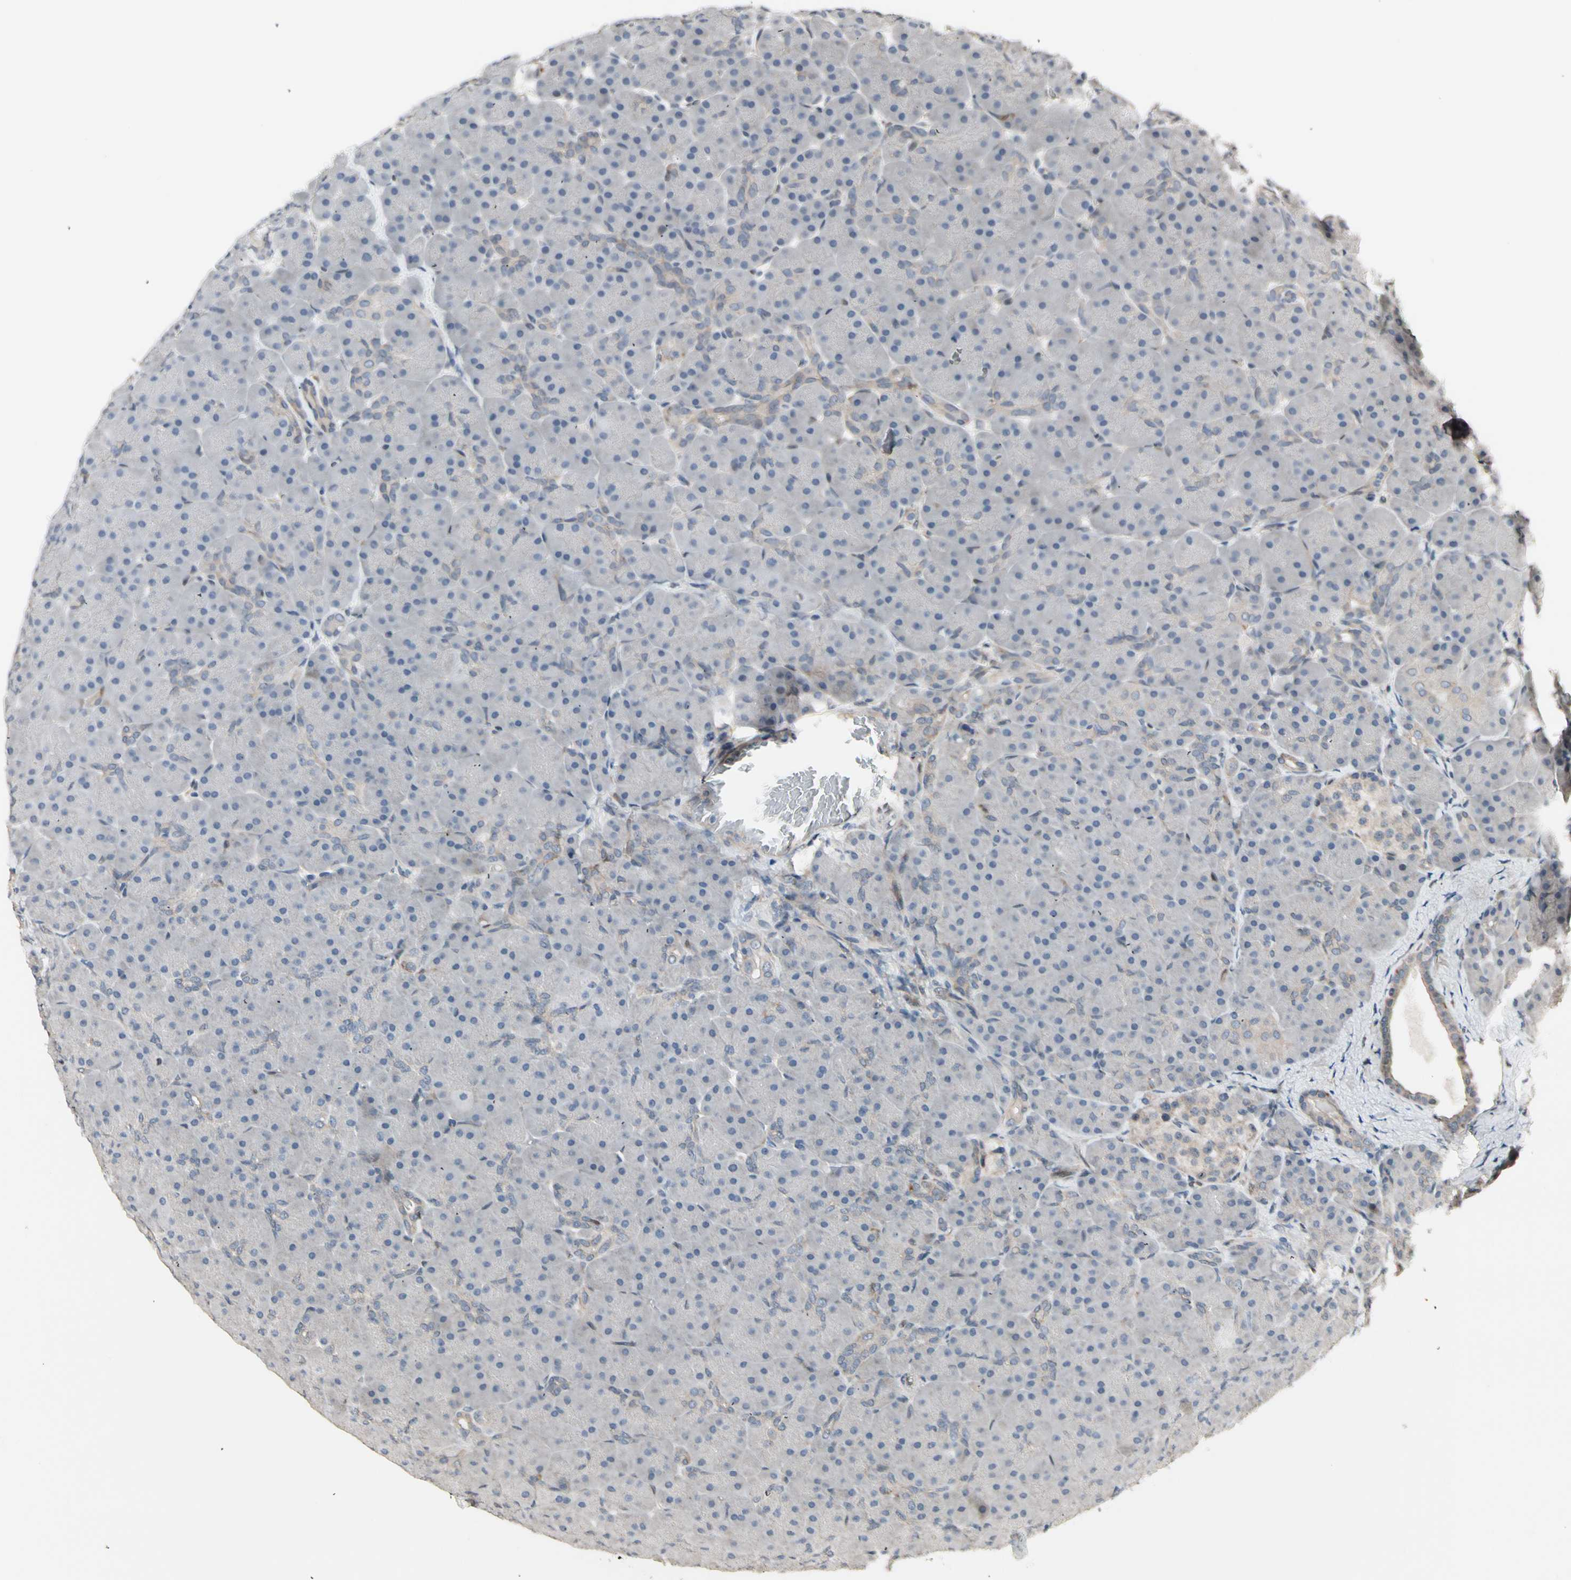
{"staining": {"intensity": "weak", "quantity": "<25%", "location": "cytoplasmic/membranous"}, "tissue": "pancreas", "cell_type": "Exocrine glandular cells", "image_type": "normal", "snomed": [{"axis": "morphology", "description": "Normal tissue, NOS"}, {"axis": "topography", "description": "Pancreas"}], "caption": "A high-resolution photomicrograph shows immunohistochemistry staining of benign pancreas, which reveals no significant positivity in exocrine glandular cells. (Stains: DAB immunohistochemistry (IHC) with hematoxylin counter stain, Microscopy: brightfield microscopy at high magnification).", "gene": "SVBP", "patient": {"sex": "male", "age": 66}}